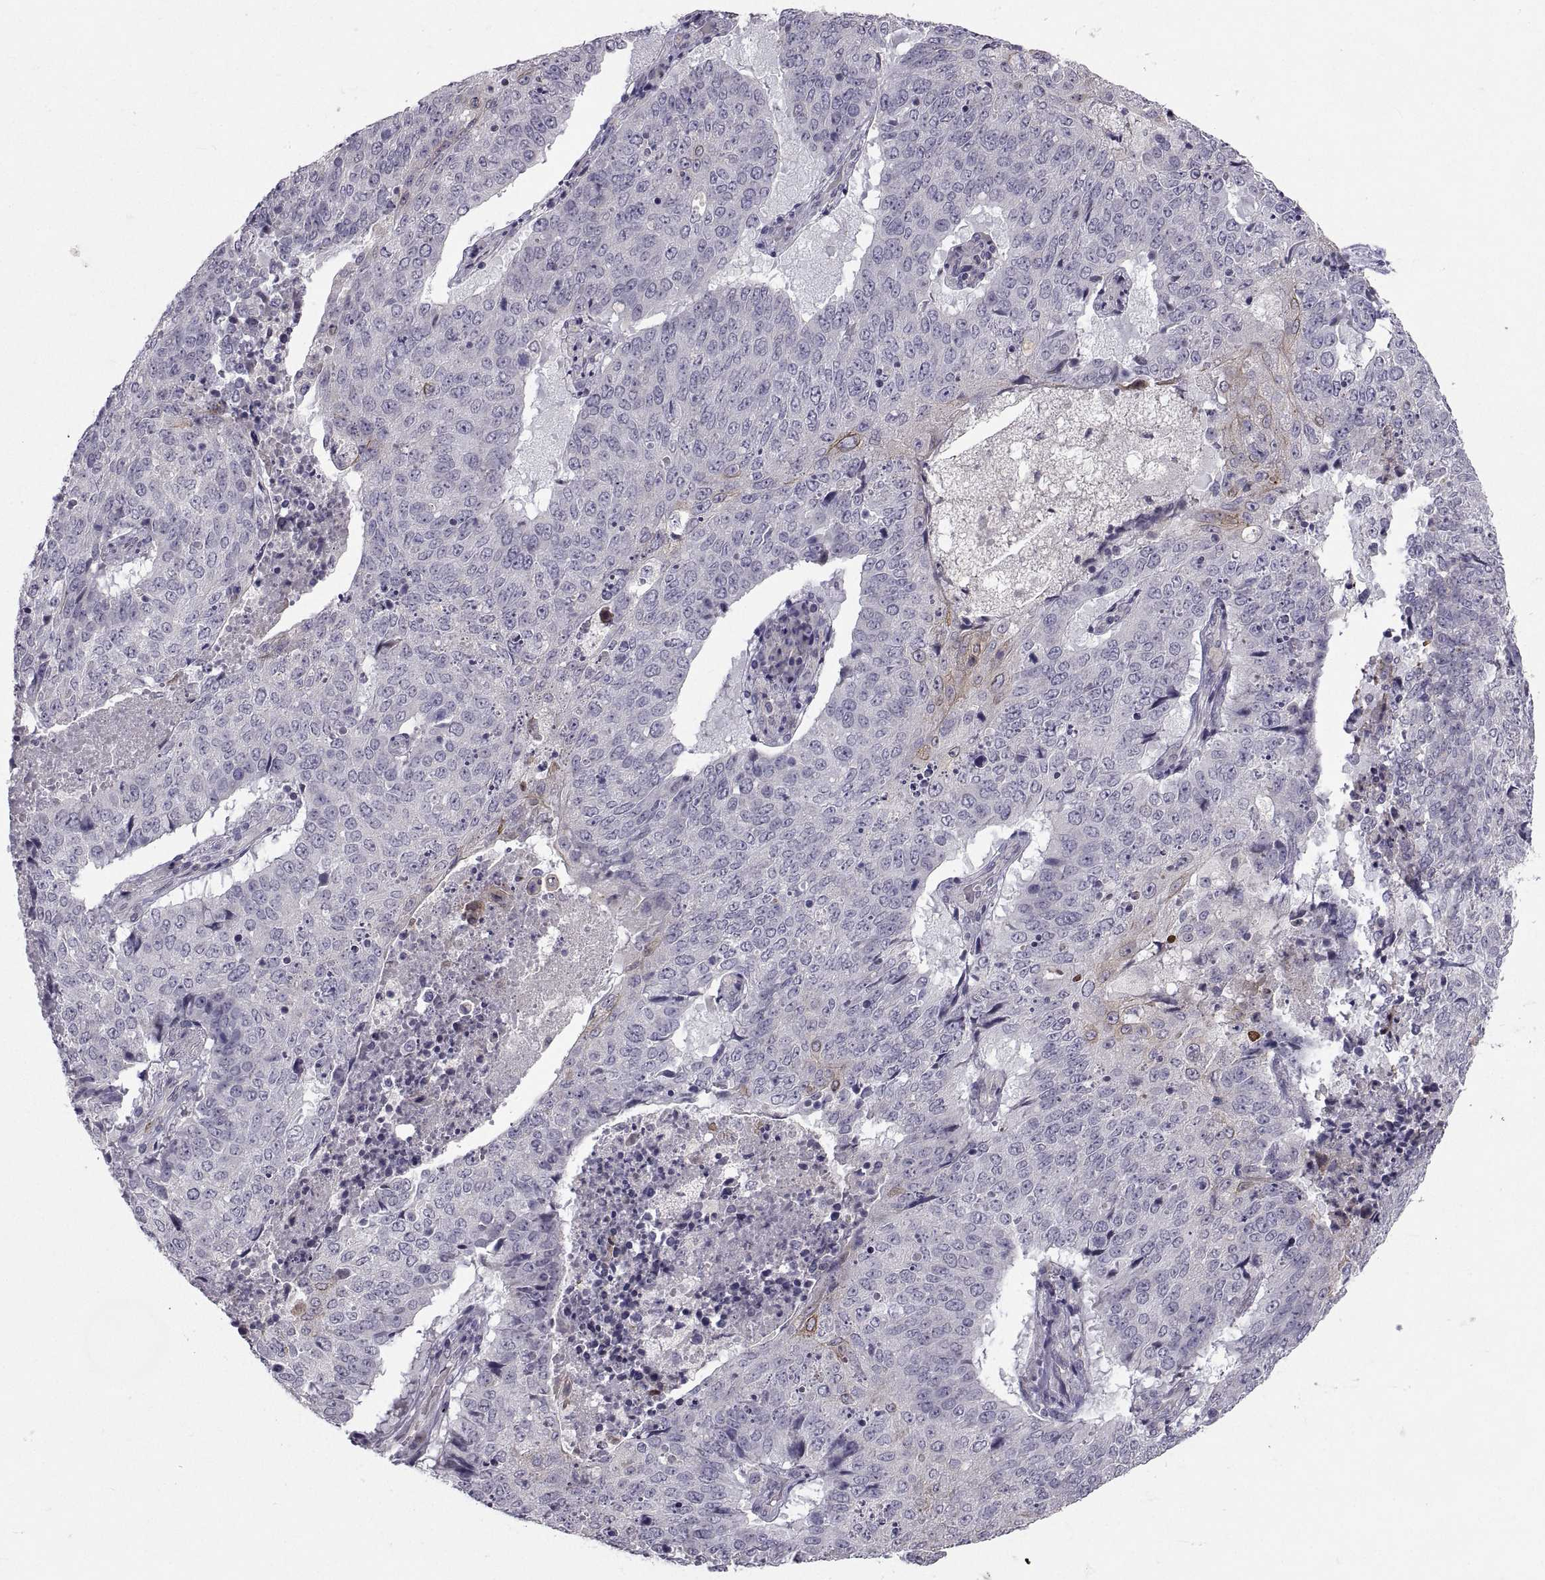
{"staining": {"intensity": "moderate", "quantity": "<25%", "location": "cytoplasmic/membranous"}, "tissue": "lung cancer", "cell_type": "Tumor cells", "image_type": "cancer", "snomed": [{"axis": "morphology", "description": "Normal tissue, NOS"}, {"axis": "morphology", "description": "Squamous cell carcinoma, NOS"}, {"axis": "topography", "description": "Bronchus"}, {"axis": "topography", "description": "Lung"}], "caption": "Lung cancer (squamous cell carcinoma) stained with DAB immunohistochemistry (IHC) displays low levels of moderate cytoplasmic/membranous positivity in about <25% of tumor cells.", "gene": "NPTX2", "patient": {"sex": "male", "age": 64}}